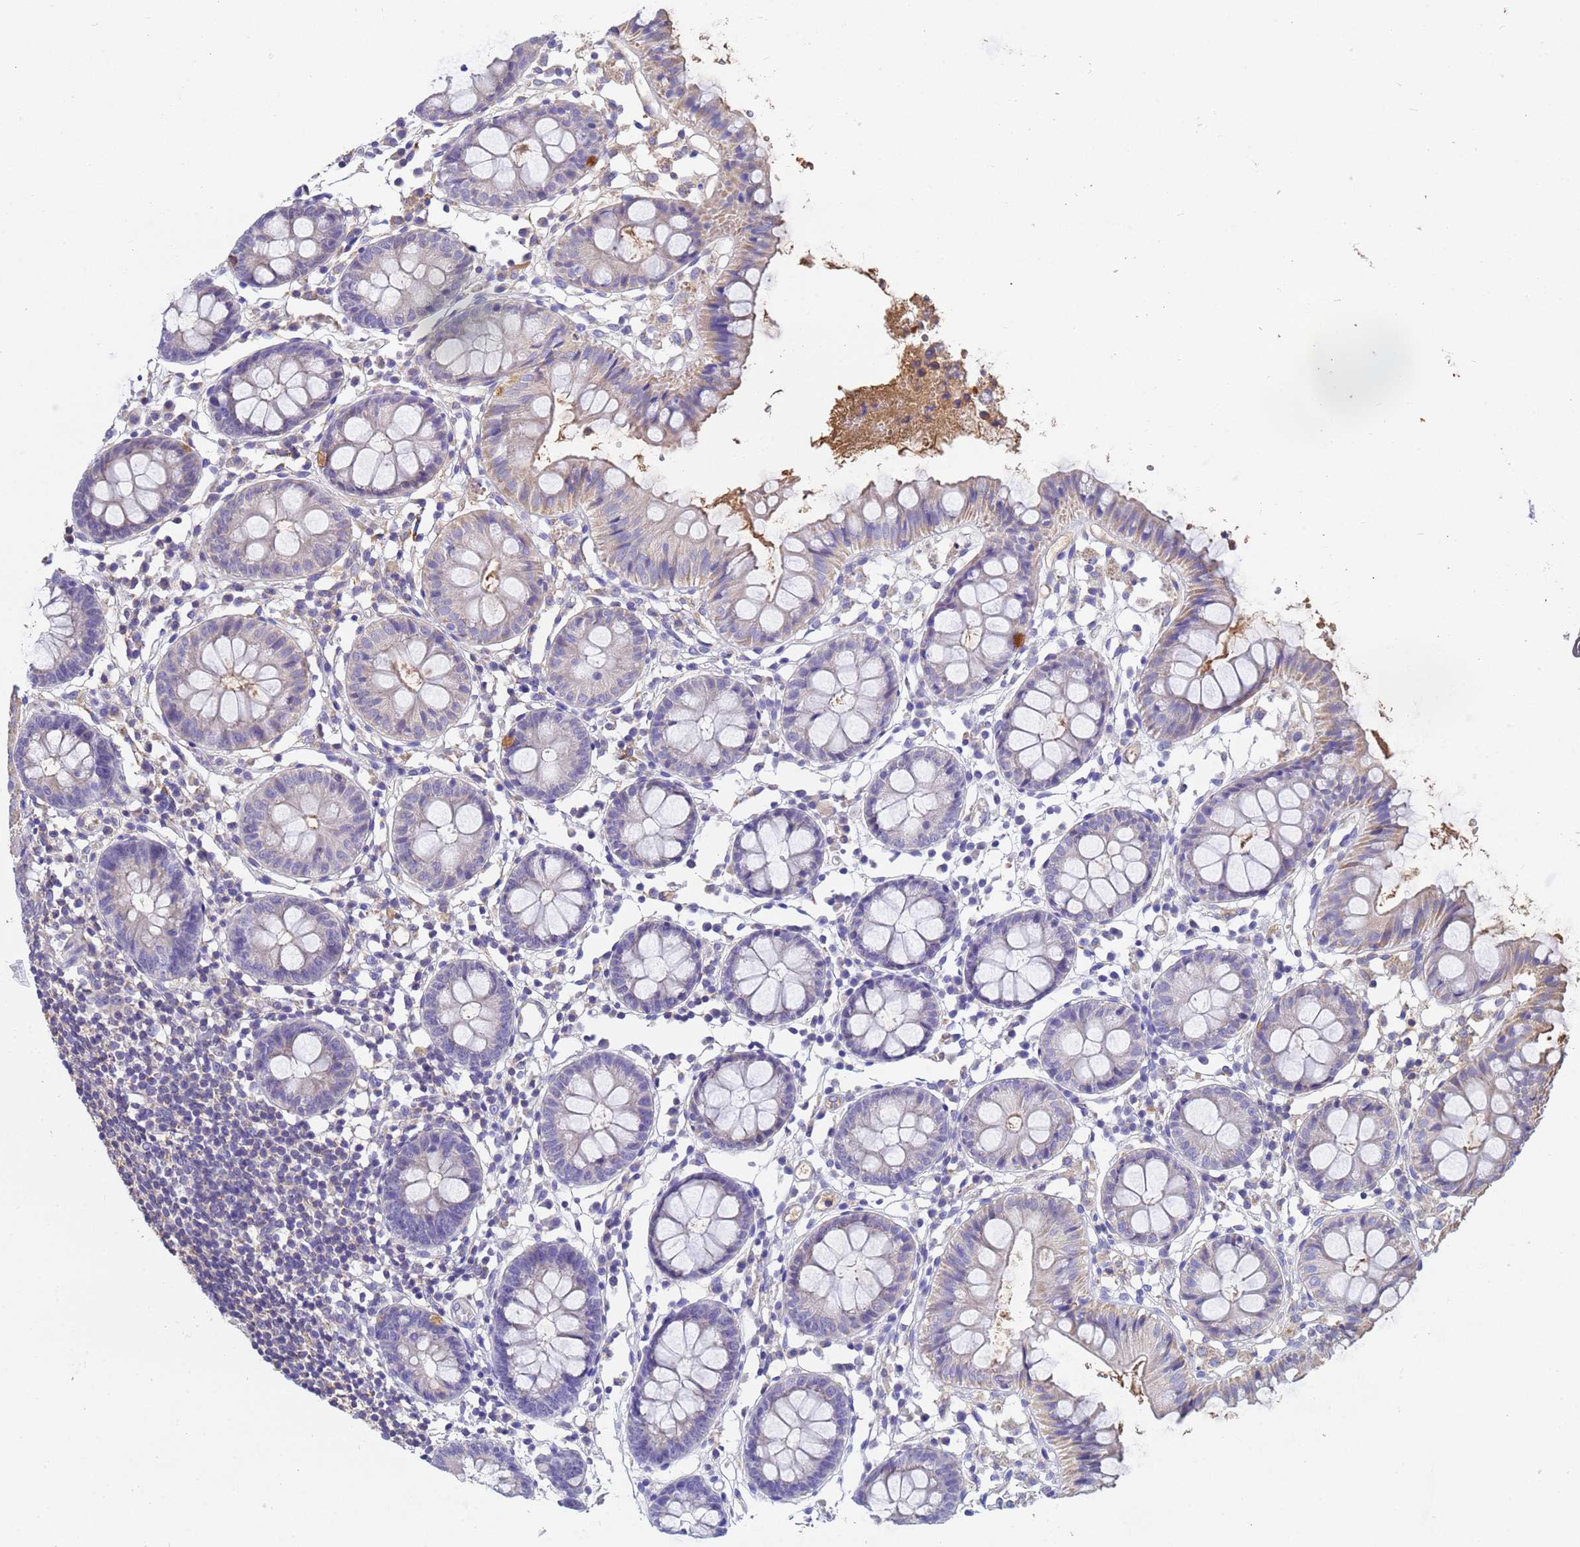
{"staining": {"intensity": "moderate", "quantity": ">75%", "location": "cytoplasmic/membranous"}, "tissue": "colon", "cell_type": "Endothelial cells", "image_type": "normal", "snomed": [{"axis": "morphology", "description": "Normal tissue, NOS"}, {"axis": "topography", "description": "Colon"}], "caption": "Immunohistochemistry histopathology image of unremarkable colon stained for a protein (brown), which demonstrates medium levels of moderate cytoplasmic/membranous expression in about >75% of endothelial cells.", "gene": "GLUD1", "patient": {"sex": "female", "age": 84}}